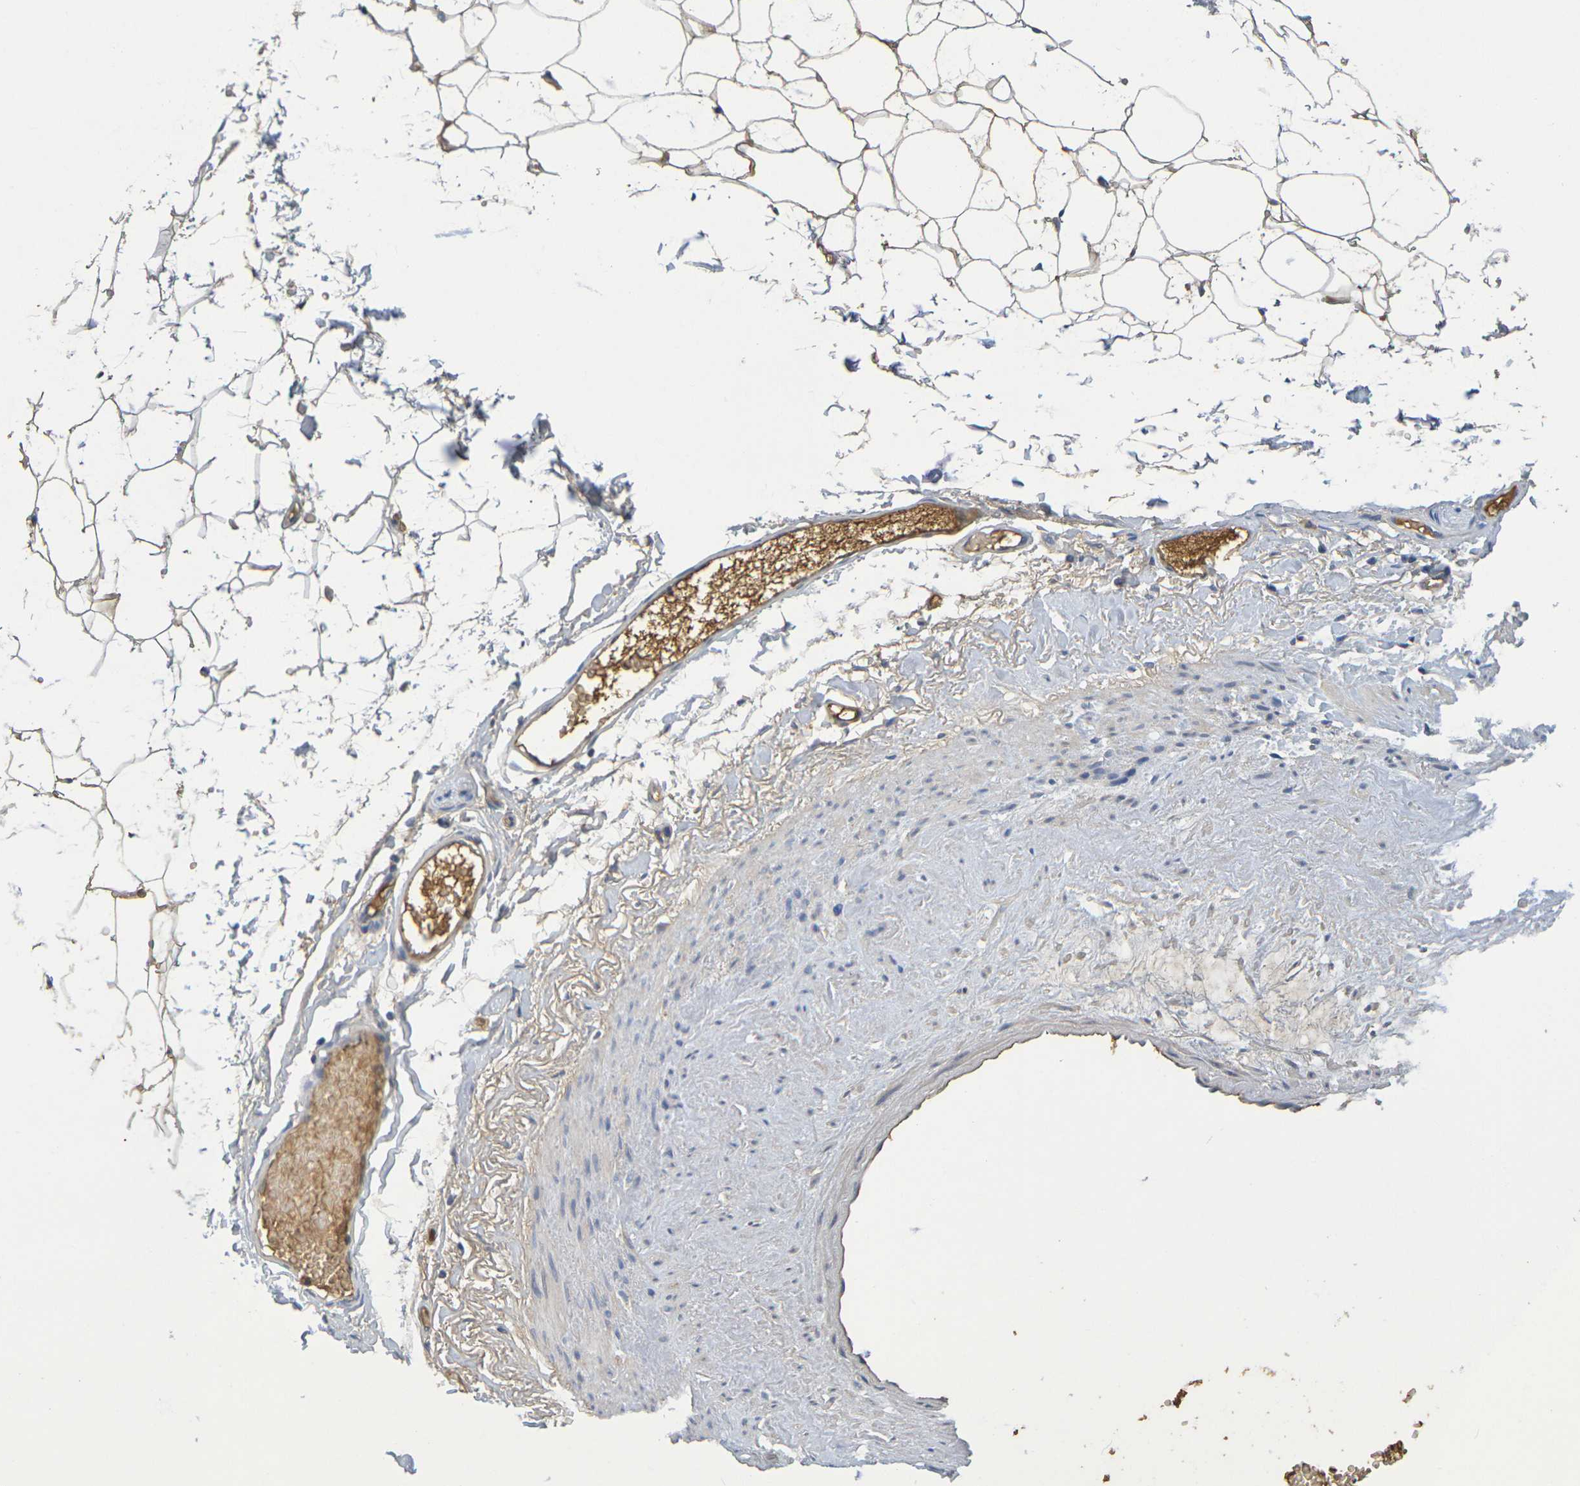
{"staining": {"intensity": "weak", "quantity": "25%-75%", "location": "cytoplasmic/membranous"}, "tissue": "adipose tissue", "cell_type": "Adipocytes", "image_type": "normal", "snomed": [{"axis": "morphology", "description": "Normal tissue, NOS"}, {"axis": "topography", "description": "Breast"}, {"axis": "topography", "description": "Soft tissue"}], "caption": "Immunohistochemical staining of unremarkable adipose tissue exhibits weak cytoplasmic/membranous protein staining in approximately 25%-75% of adipocytes. (Stains: DAB (3,3'-diaminobenzidine) in brown, nuclei in blue, Microscopy: brightfield microscopy at high magnification).", "gene": "C1QA", "patient": {"sex": "female", "age": 75}}